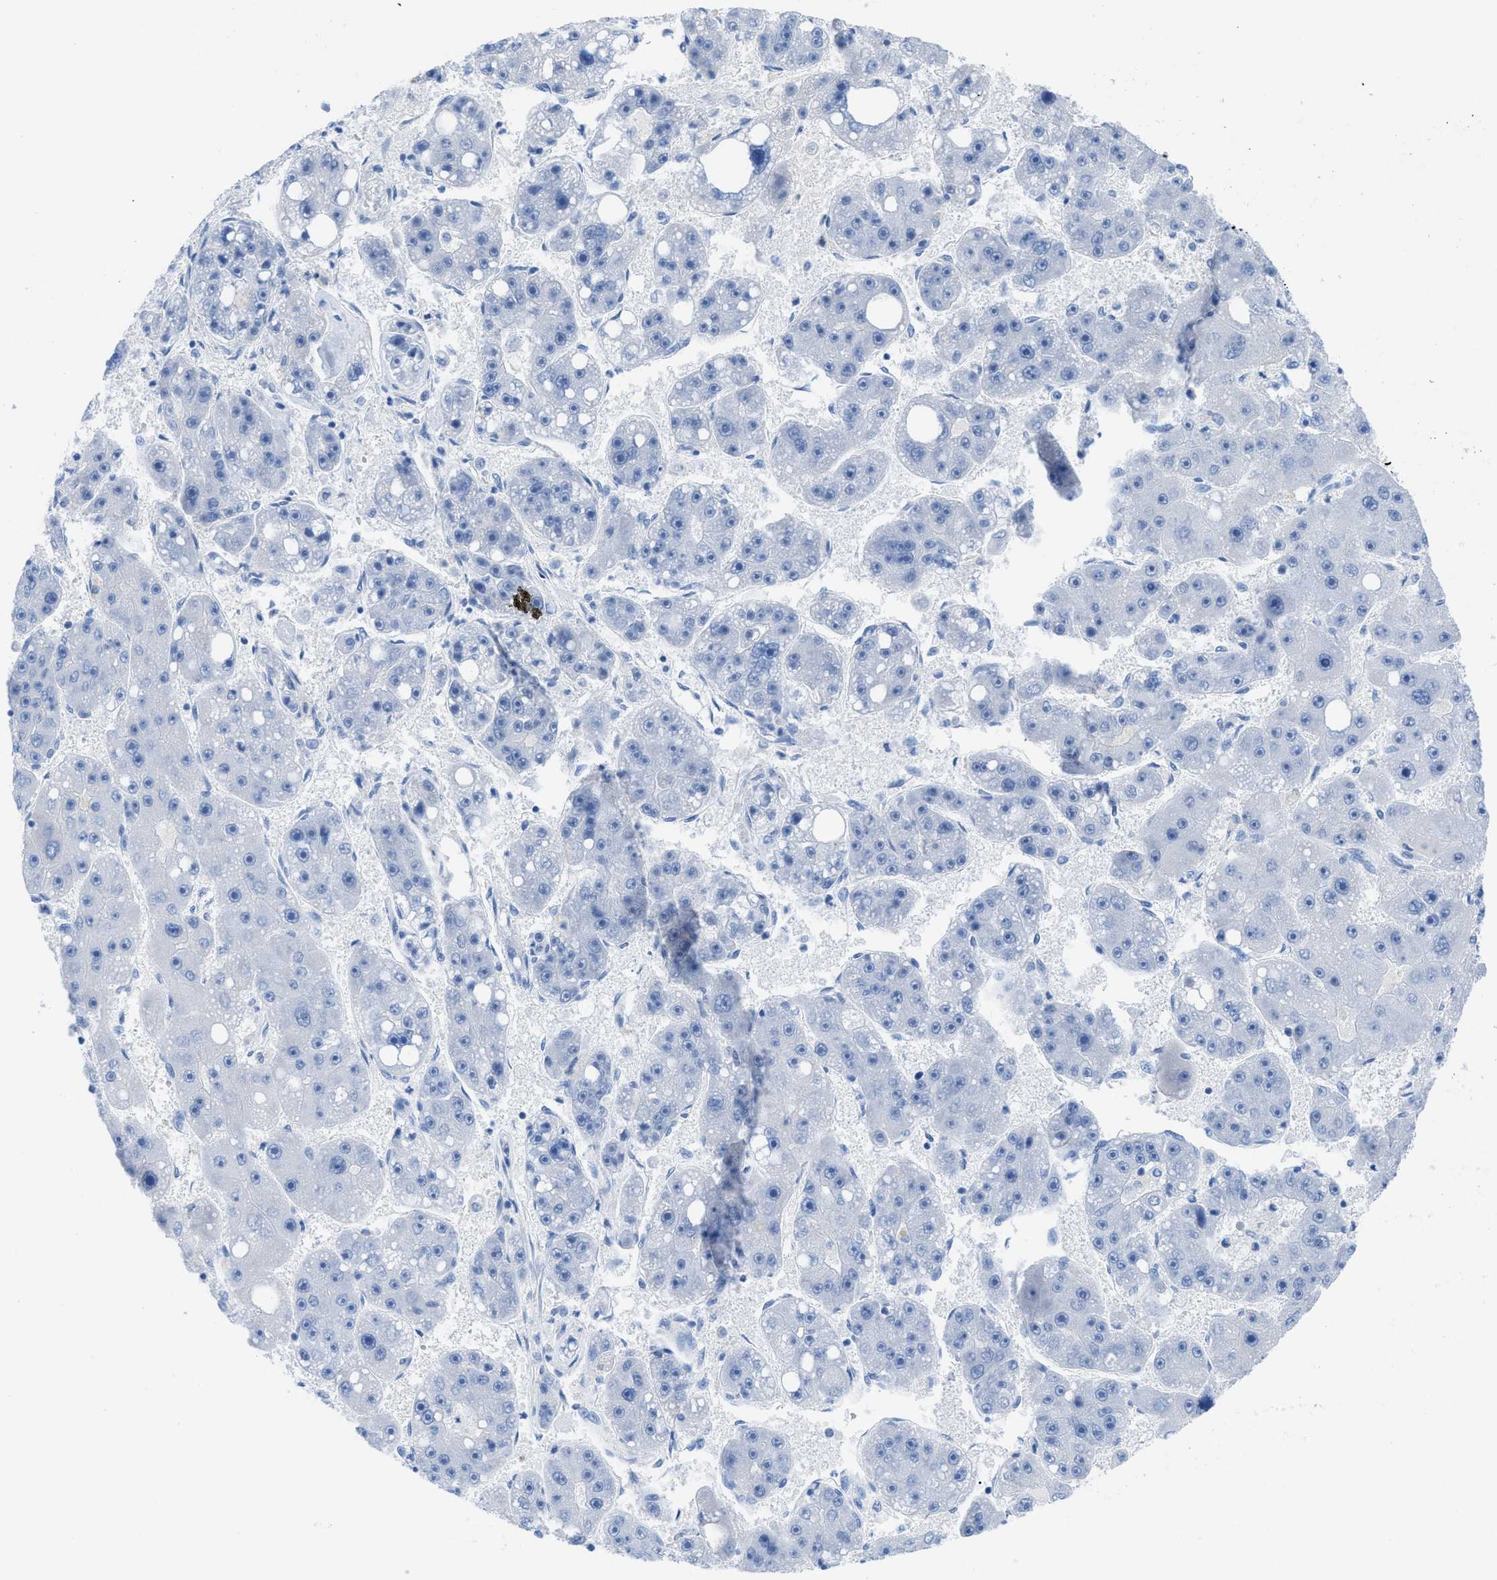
{"staining": {"intensity": "negative", "quantity": "none", "location": "none"}, "tissue": "liver cancer", "cell_type": "Tumor cells", "image_type": "cancer", "snomed": [{"axis": "morphology", "description": "Carcinoma, Hepatocellular, NOS"}, {"axis": "topography", "description": "Liver"}], "caption": "This is an immunohistochemistry (IHC) photomicrograph of liver cancer (hepatocellular carcinoma). There is no staining in tumor cells.", "gene": "TCL1A", "patient": {"sex": "female", "age": 61}}